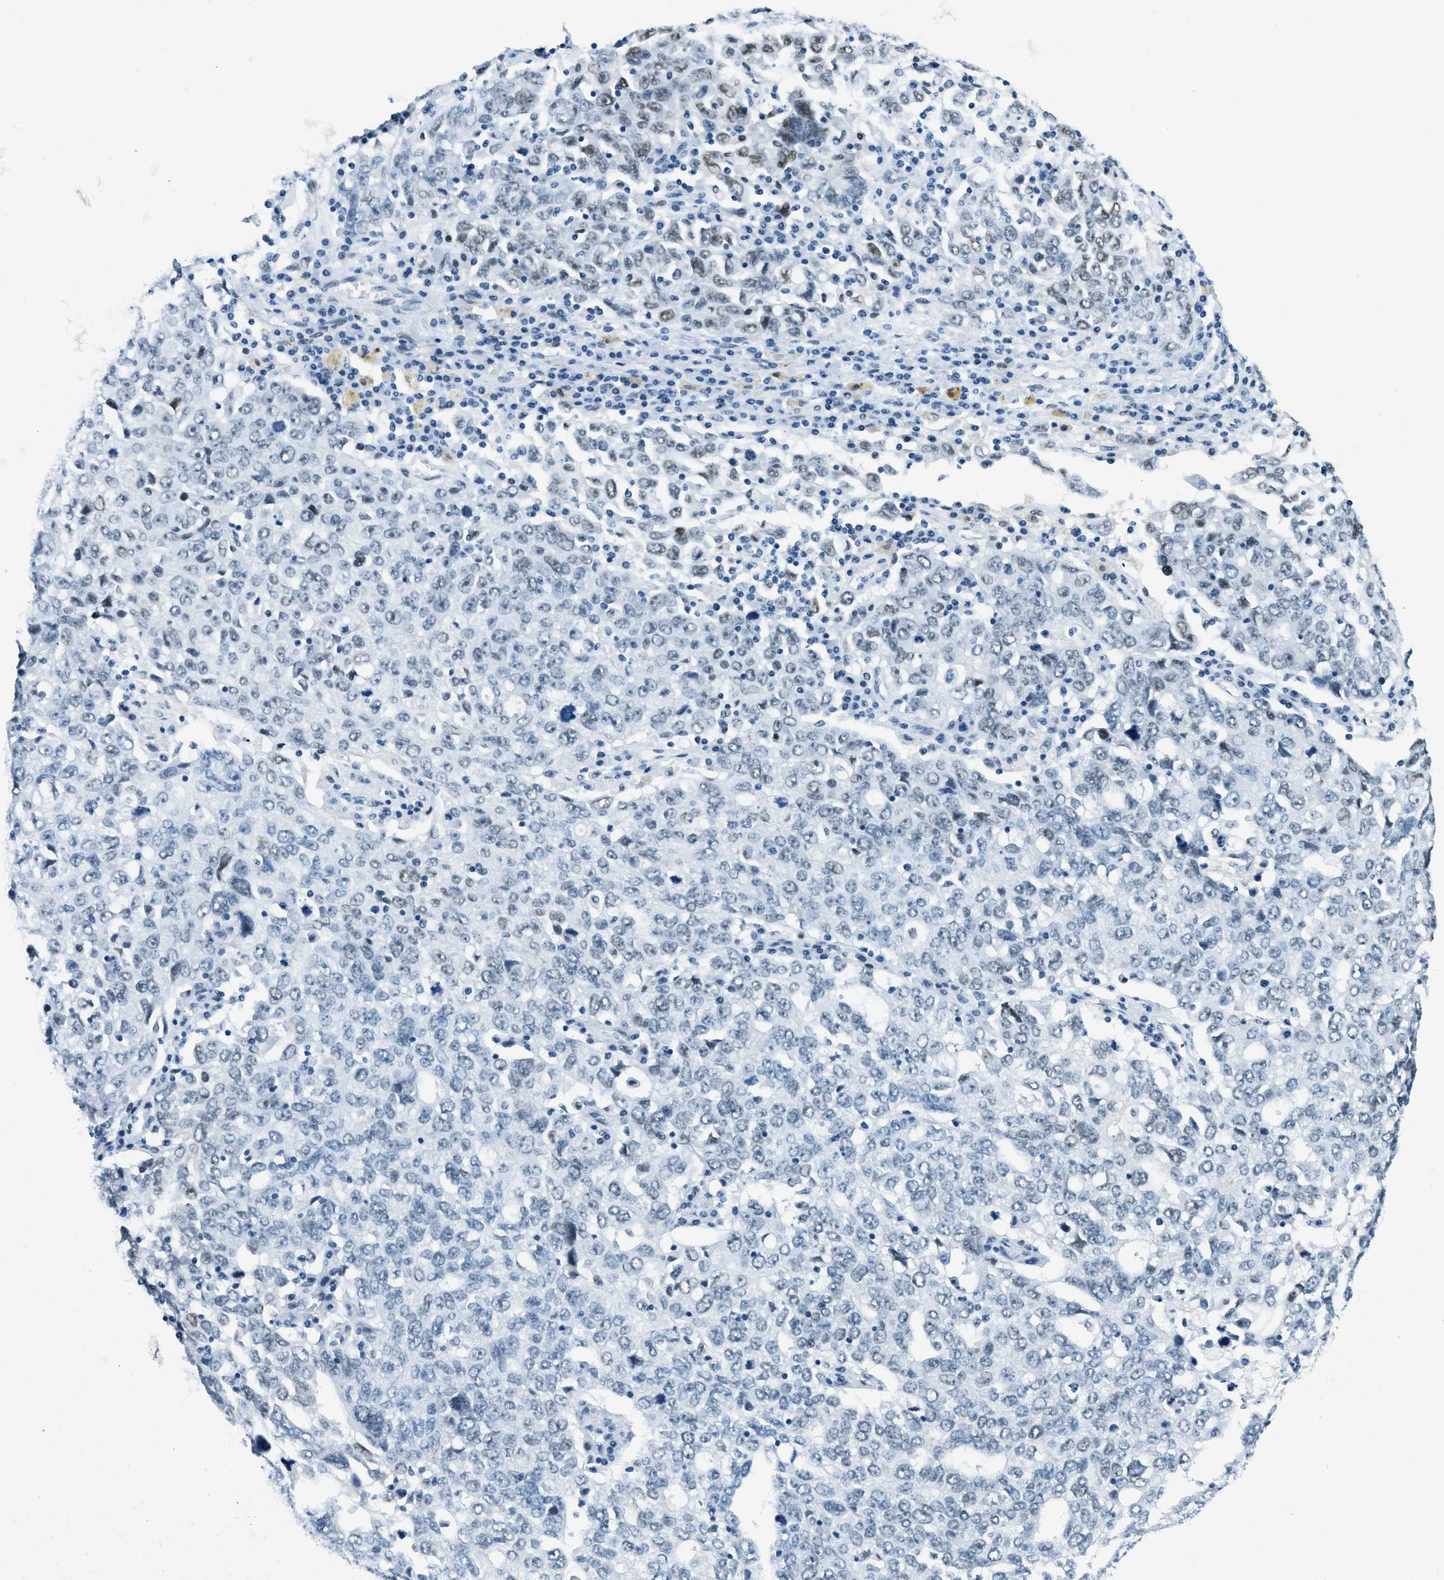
{"staining": {"intensity": "weak", "quantity": "<25%", "location": "nuclear"}, "tissue": "ovarian cancer", "cell_type": "Tumor cells", "image_type": "cancer", "snomed": [{"axis": "morphology", "description": "Carcinoma, endometroid"}, {"axis": "topography", "description": "Ovary"}], "caption": "Tumor cells are negative for protein expression in human ovarian cancer (endometroid carcinoma).", "gene": "PLA2G2A", "patient": {"sex": "female", "age": 62}}